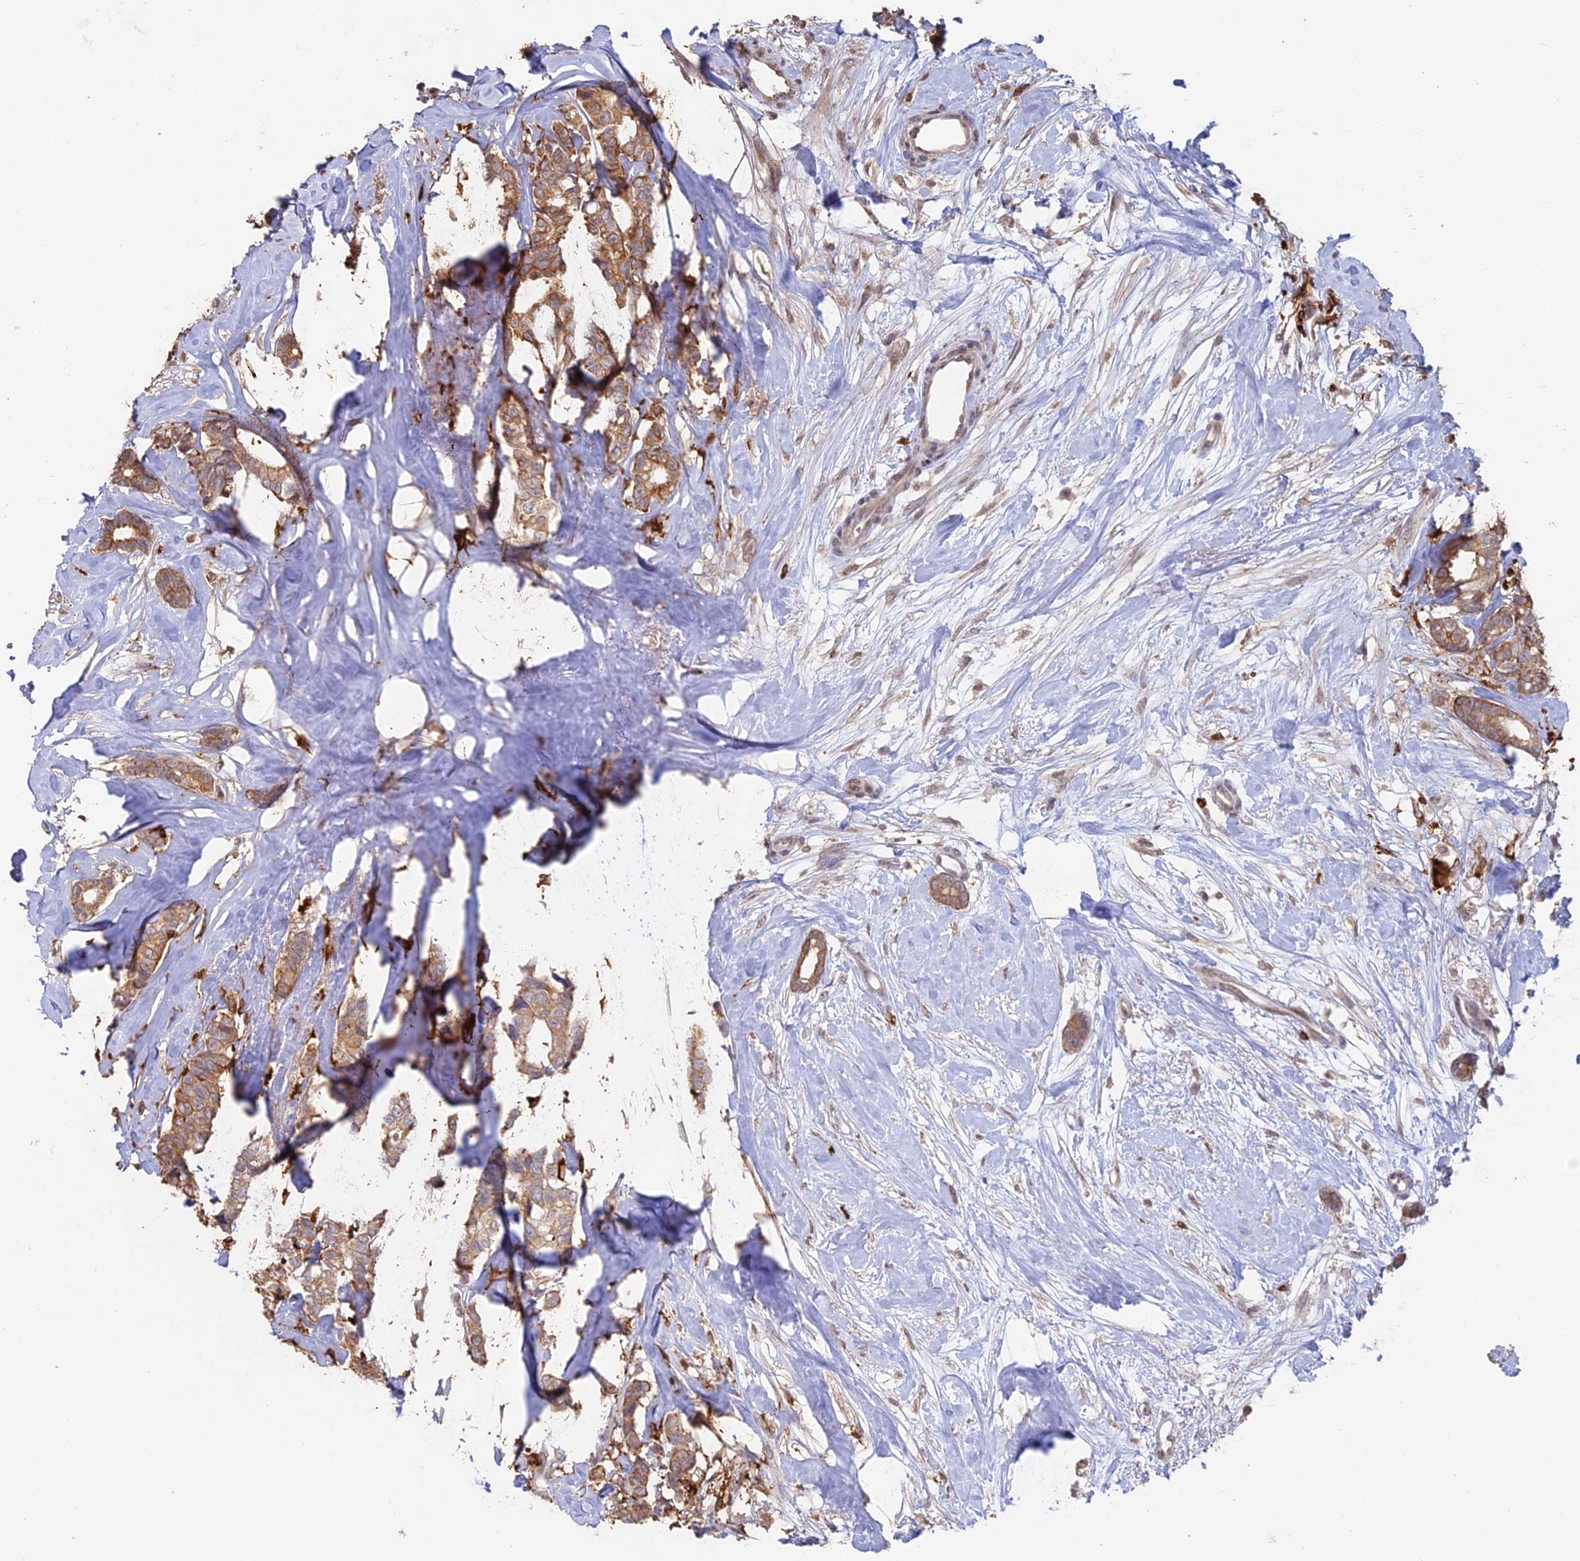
{"staining": {"intensity": "moderate", "quantity": ">75%", "location": "cytoplasmic/membranous"}, "tissue": "breast cancer", "cell_type": "Tumor cells", "image_type": "cancer", "snomed": [{"axis": "morphology", "description": "Duct carcinoma"}, {"axis": "topography", "description": "Breast"}], "caption": "A brown stain shows moderate cytoplasmic/membranous positivity of a protein in human breast invasive ductal carcinoma tumor cells.", "gene": "APOBR", "patient": {"sex": "female", "age": 87}}